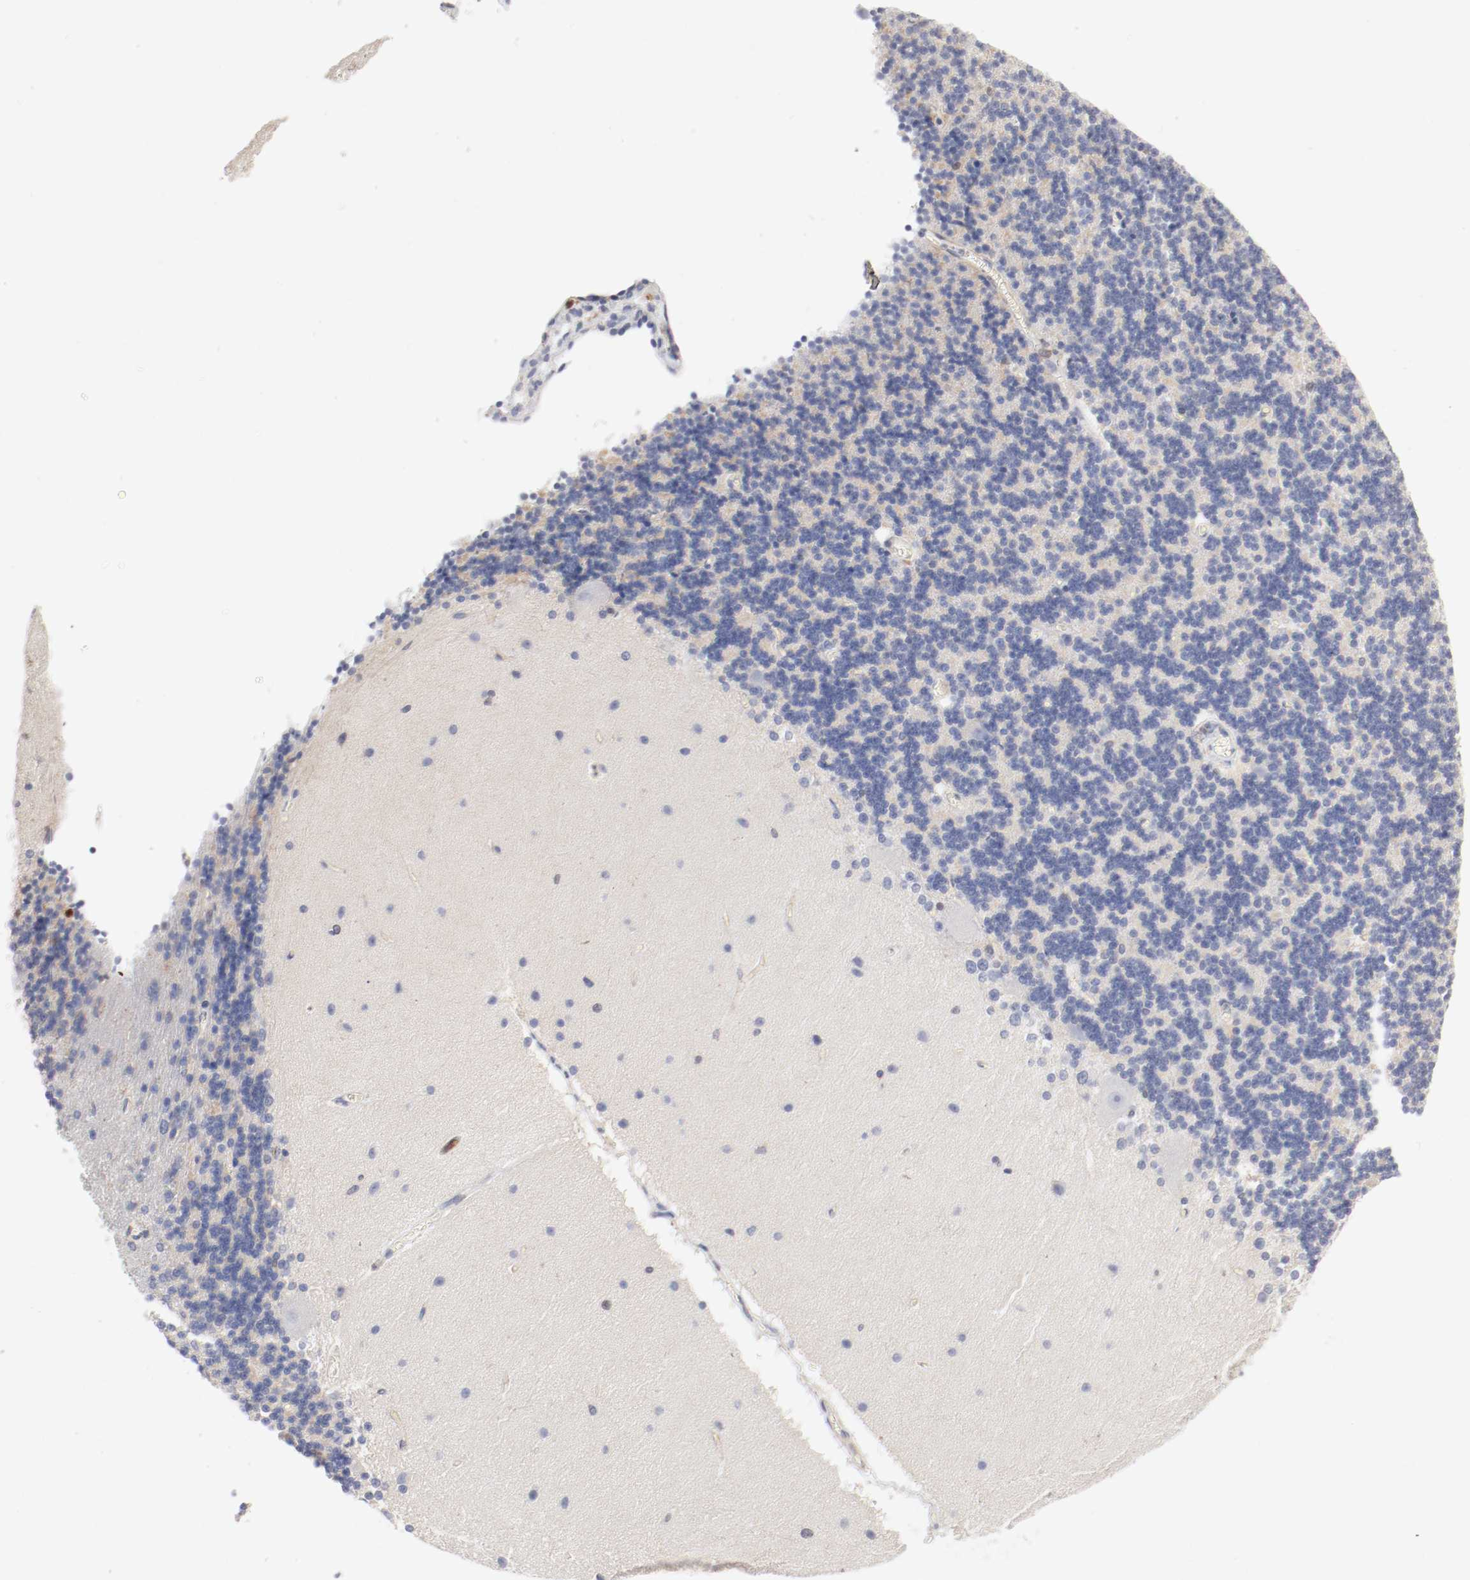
{"staining": {"intensity": "negative", "quantity": "none", "location": "none"}, "tissue": "cerebellum", "cell_type": "Cells in granular layer", "image_type": "normal", "snomed": [{"axis": "morphology", "description": "Normal tissue, NOS"}, {"axis": "topography", "description": "Cerebellum"}], "caption": "Cells in granular layer show no significant expression in benign cerebellum. Nuclei are stained in blue.", "gene": "ARHGEF6", "patient": {"sex": "female", "age": 54}}